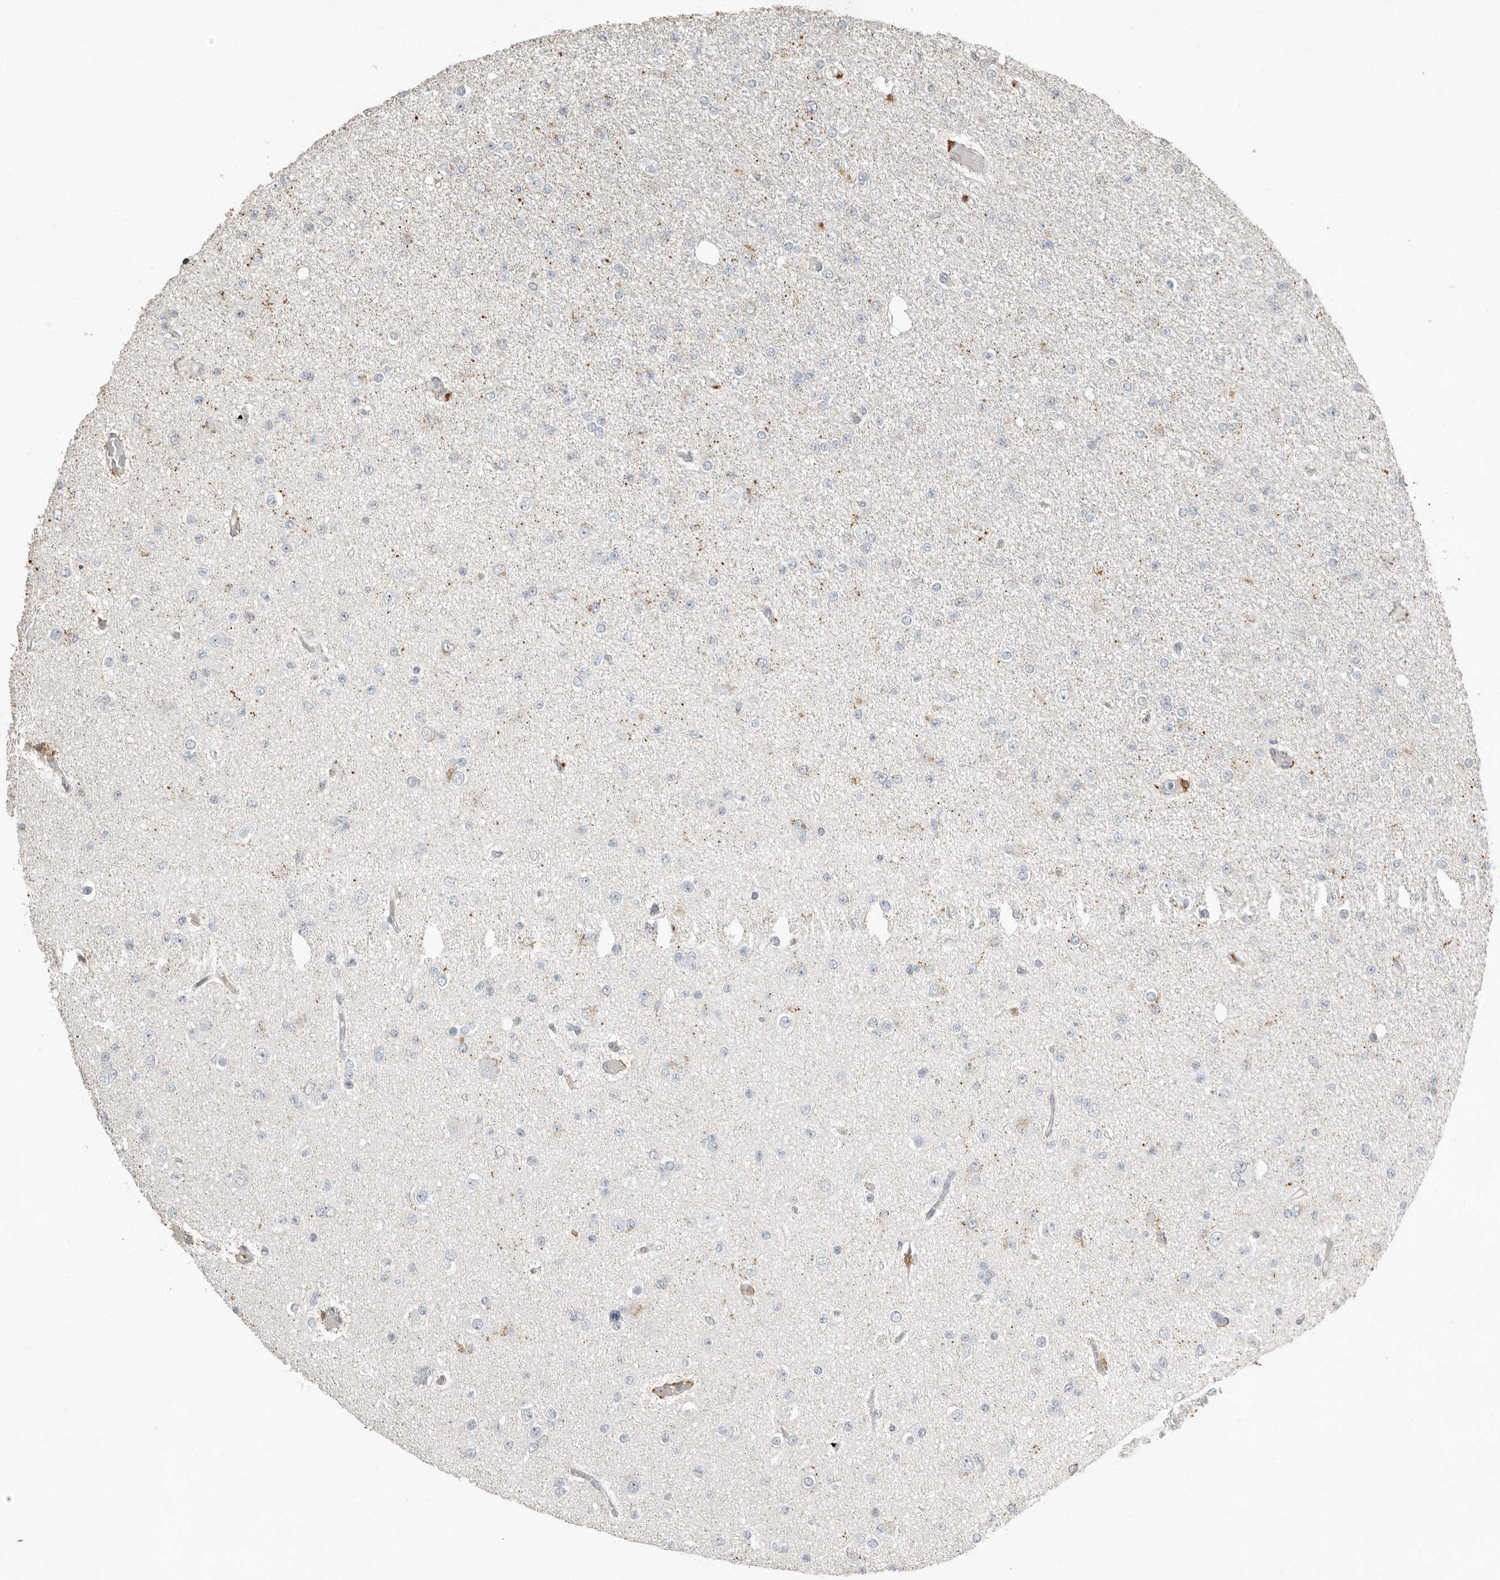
{"staining": {"intensity": "negative", "quantity": "none", "location": "none"}, "tissue": "glioma", "cell_type": "Tumor cells", "image_type": "cancer", "snomed": [{"axis": "morphology", "description": "Glioma, malignant, Low grade"}, {"axis": "topography", "description": "Brain"}], "caption": "Human glioma stained for a protein using immunohistochemistry (IHC) demonstrates no expression in tumor cells.", "gene": "KLHL38", "patient": {"sex": "female", "age": 22}}